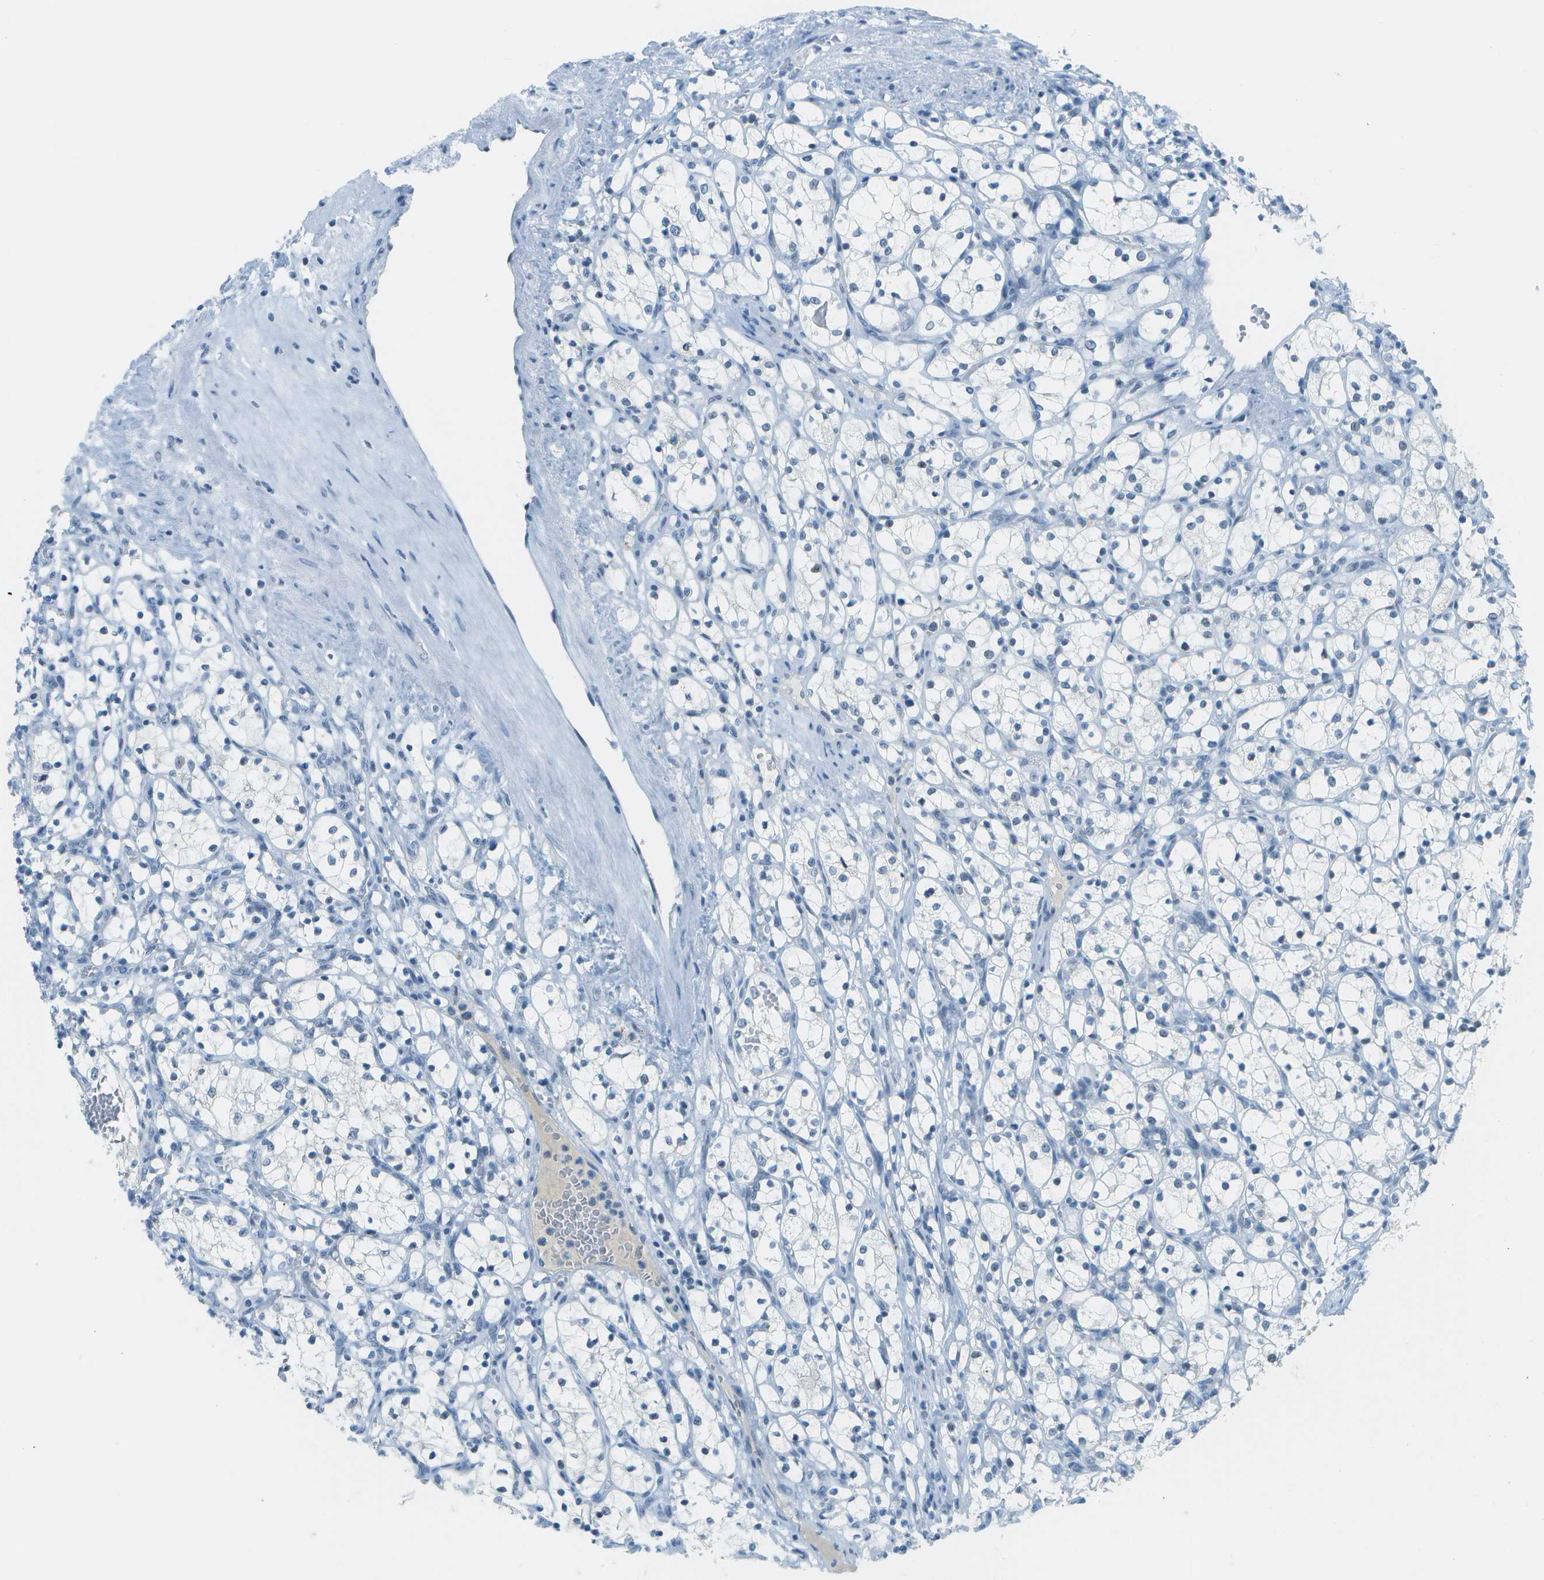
{"staining": {"intensity": "negative", "quantity": "none", "location": "none"}, "tissue": "renal cancer", "cell_type": "Tumor cells", "image_type": "cancer", "snomed": [{"axis": "morphology", "description": "Adenocarcinoma, NOS"}, {"axis": "topography", "description": "Kidney"}], "caption": "Immunohistochemistry of human adenocarcinoma (renal) shows no staining in tumor cells. The staining was performed using DAB to visualize the protein expression in brown, while the nuclei were stained in blue with hematoxylin (Magnification: 20x).", "gene": "NEK11", "patient": {"sex": "female", "age": 69}}